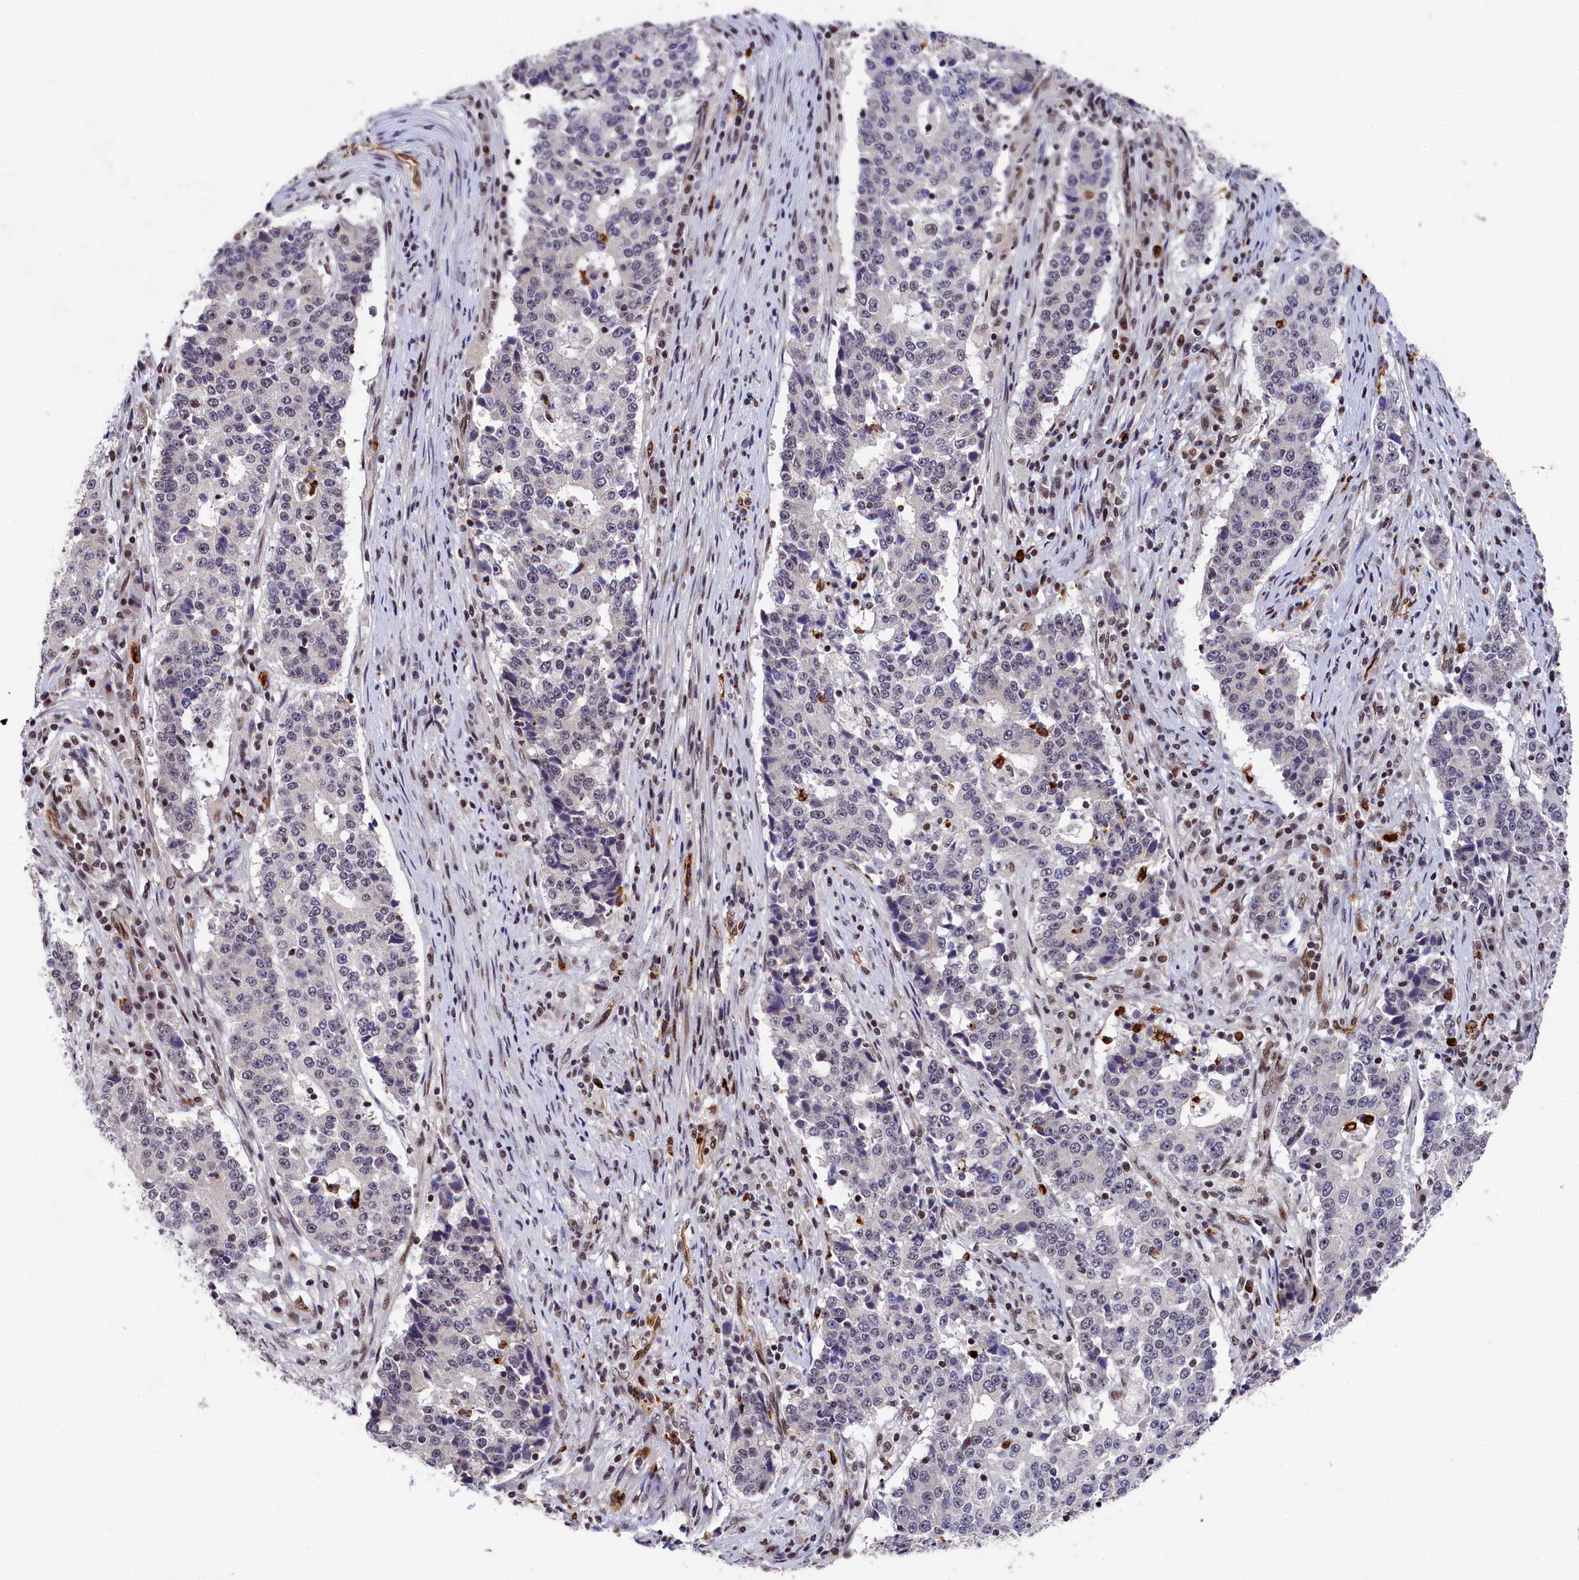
{"staining": {"intensity": "negative", "quantity": "none", "location": "none"}, "tissue": "stomach cancer", "cell_type": "Tumor cells", "image_type": "cancer", "snomed": [{"axis": "morphology", "description": "Adenocarcinoma, NOS"}, {"axis": "topography", "description": "Stomach"}], "caption": "There is no significant positivity in tumor cells of stomach adenocarcinoma. (Stains: DAB (3,3'-diaminobenzidine) immunohistochemistry with hematoxylin counter stain, Microscopy: brightfield microscopy at high magnification).", "gene": "ADIG", "patient": {"sex": "male", "age": 59}}